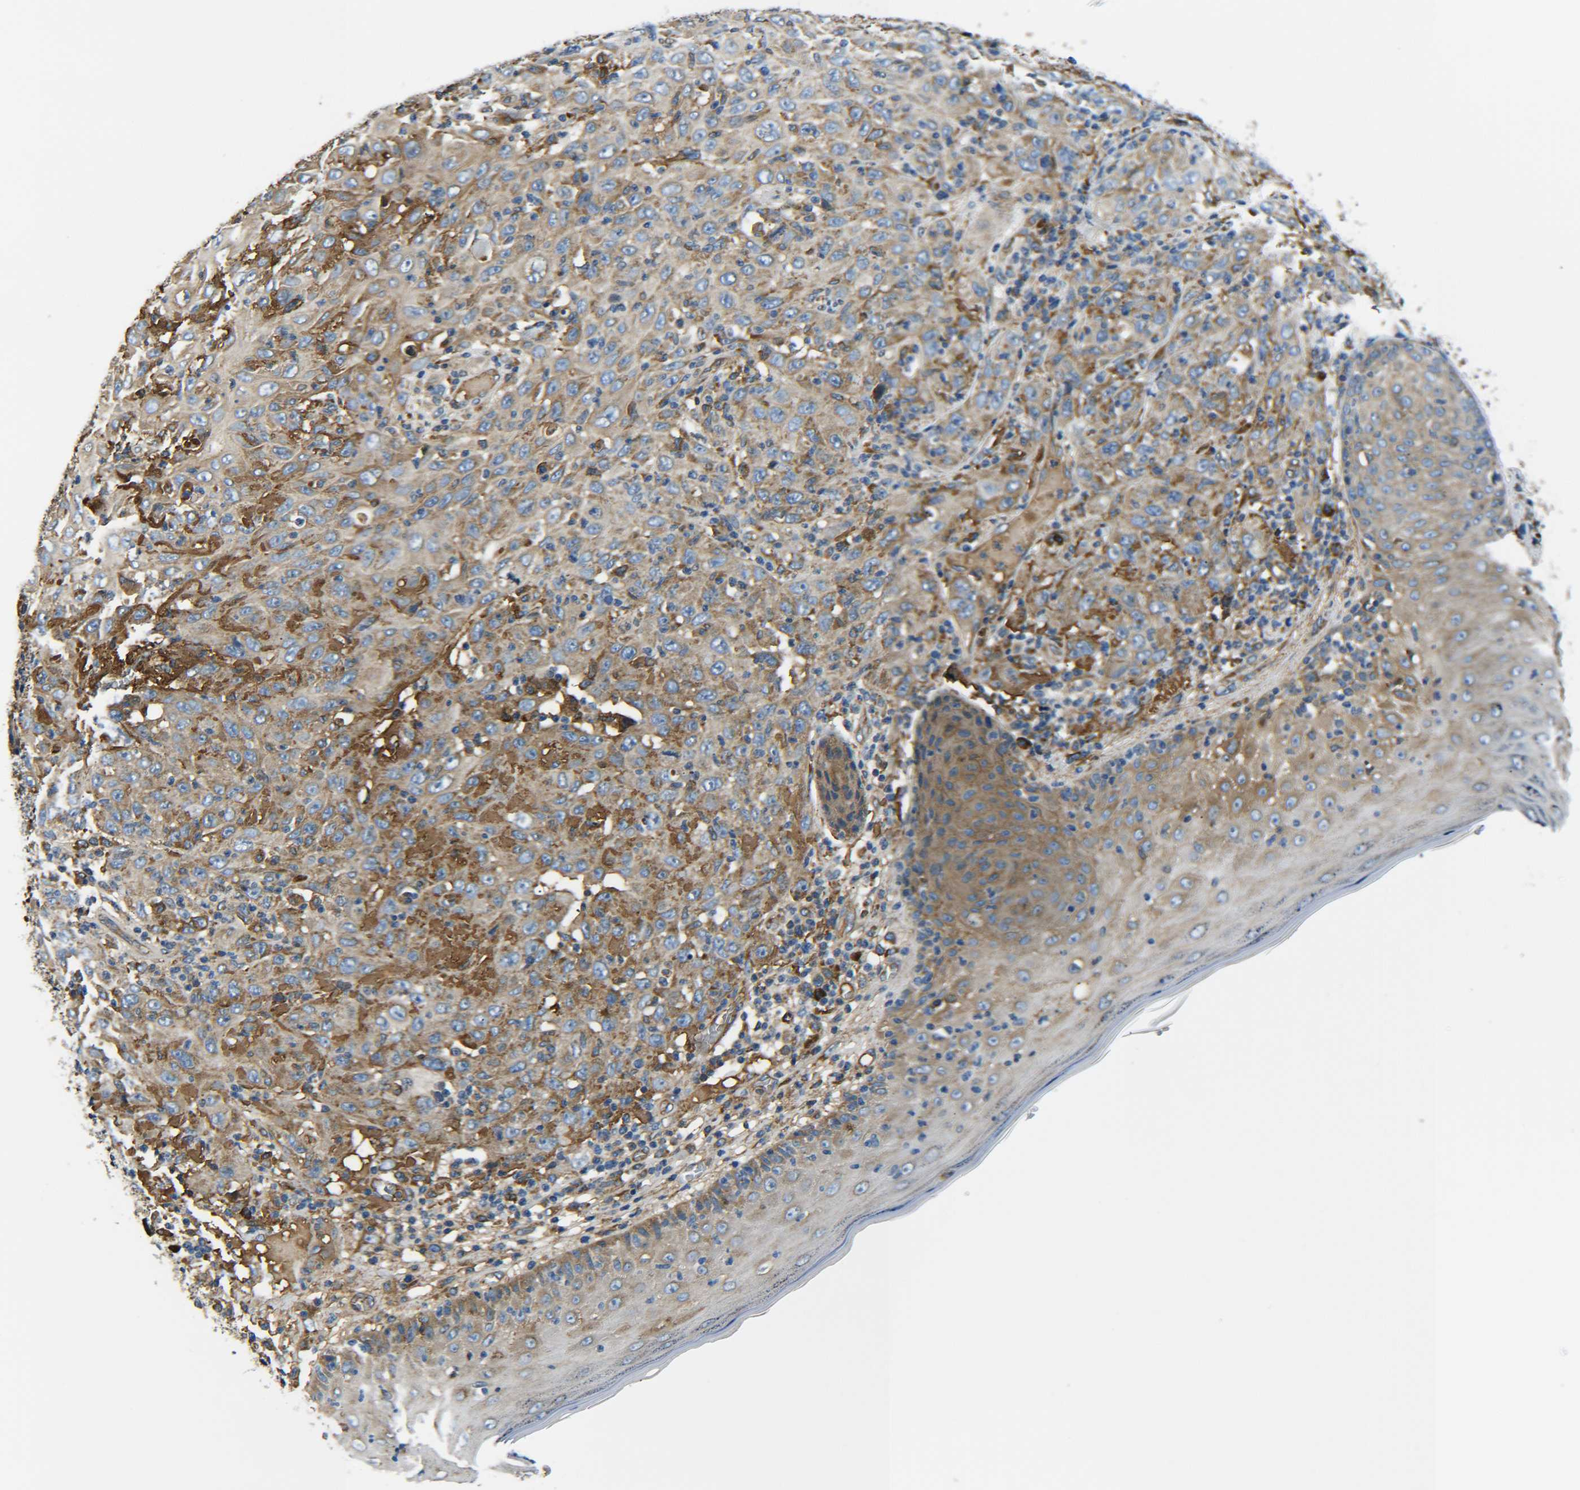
{"staining": {"intensity": "moderate", "quantity": "25%-75%", "location": "cytoplasmic/membranous"}, "tissue": "skin cancer", "cell_type": "Tumor cells", "image_type": "cancer", "snomed": [{"axis": "morphology", "description": "Squamous cell carcinoma, NOS"}, {"axis": "topography", "description": "Skin"}], "caption": "The immunohistochemical stain shows moderate cytoplasmic/membranous expression in tumor cells of skin squamous cell carcinoma tissue.", "gene": "PREB", "patient": {"sex": "female", "age": 88}}